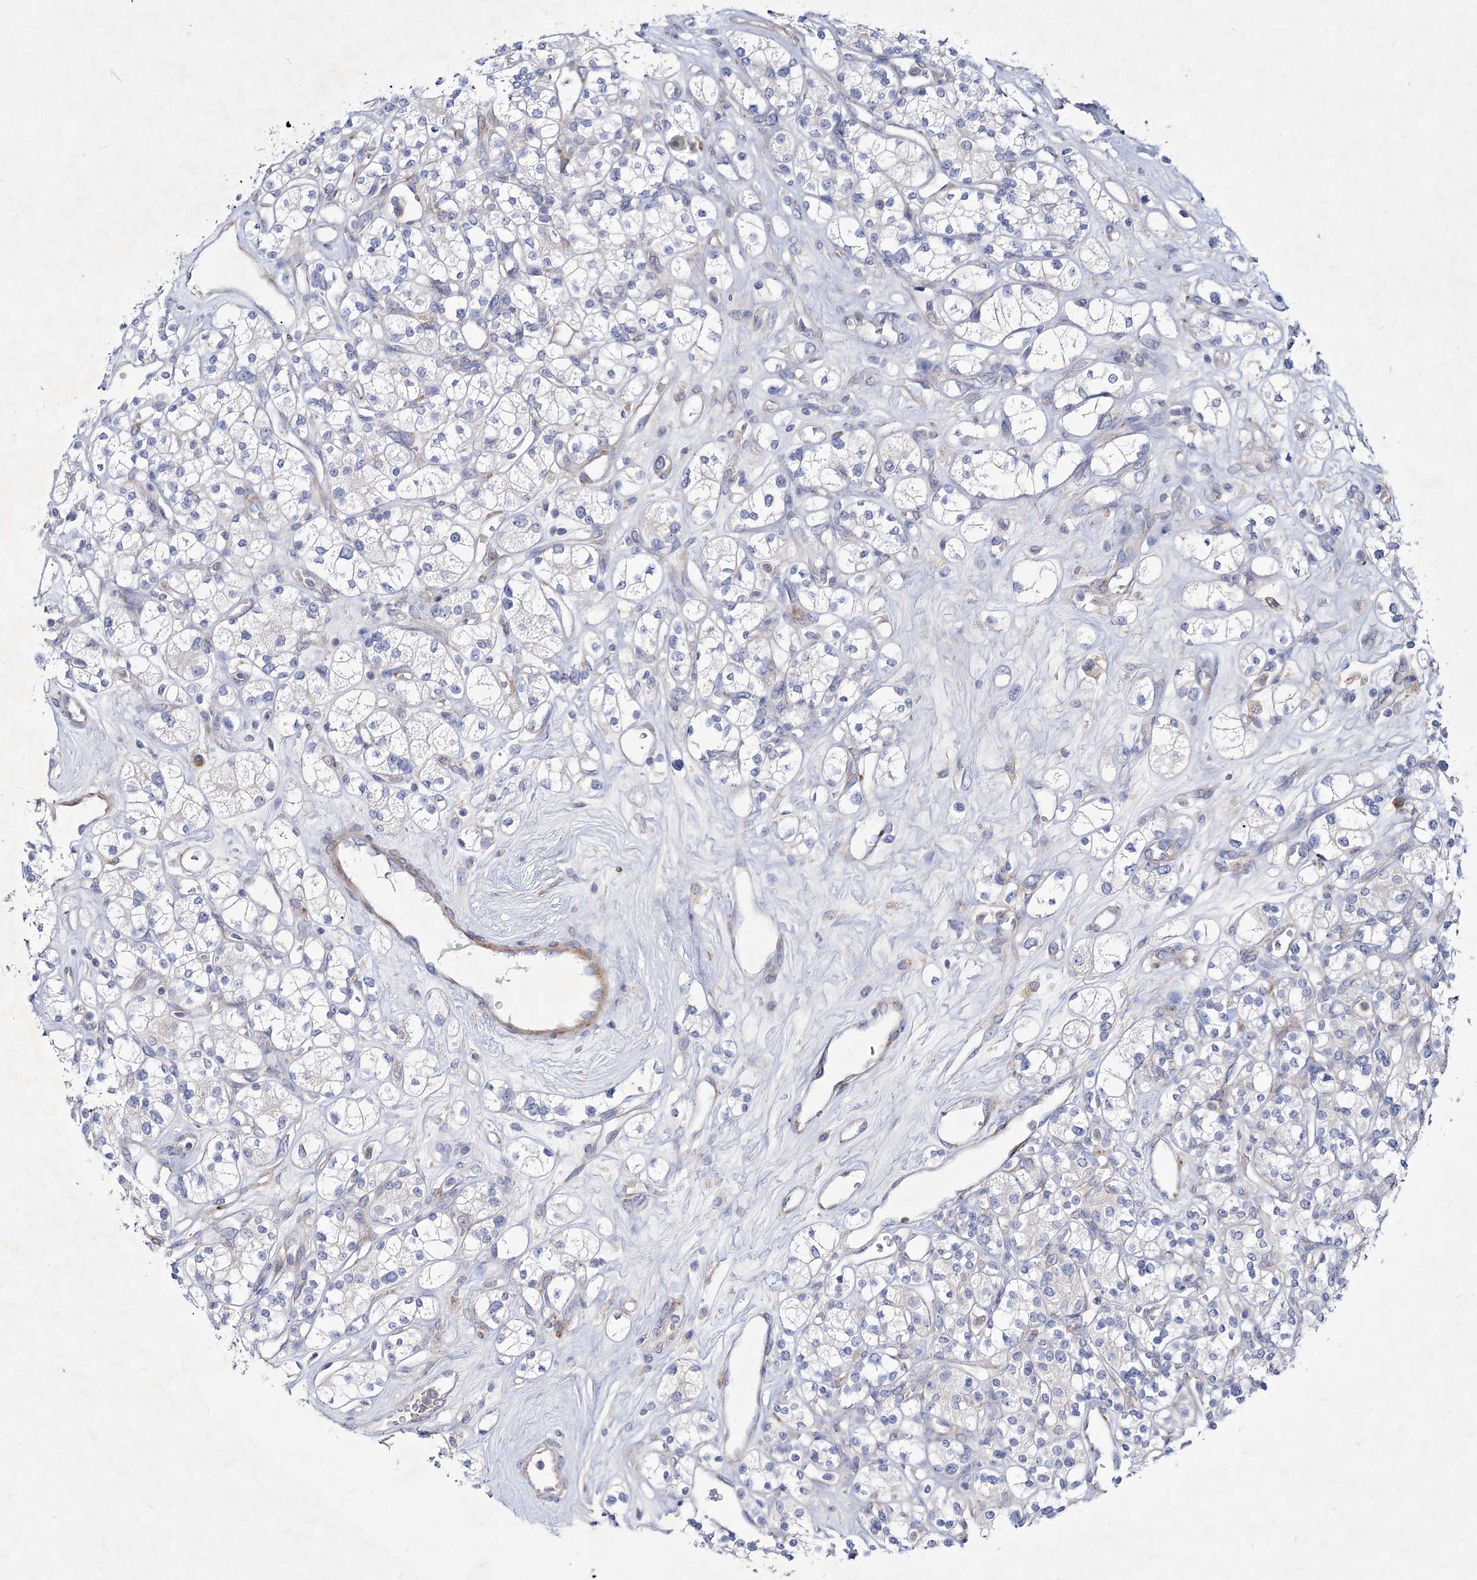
{"staining": {"intensity": "negative", "quantity": "none", "location": "none"}, "tissue": "renal cancer", "cell_type": "Tumor cells", "image_type": "cancer", "snomed": [{"axis": "morphology", "description": "Adenocarcinoma, NOS"}, {"axis": "topography", "description": "Kidney"}], "caption": "Immunohistochemical staining of human renal cancer (adenocarcinoma) demonstrates no significant staining in tumor cells.", "gene": "ARFGEF3", "patient": {"sex": "male", "age": 77}}